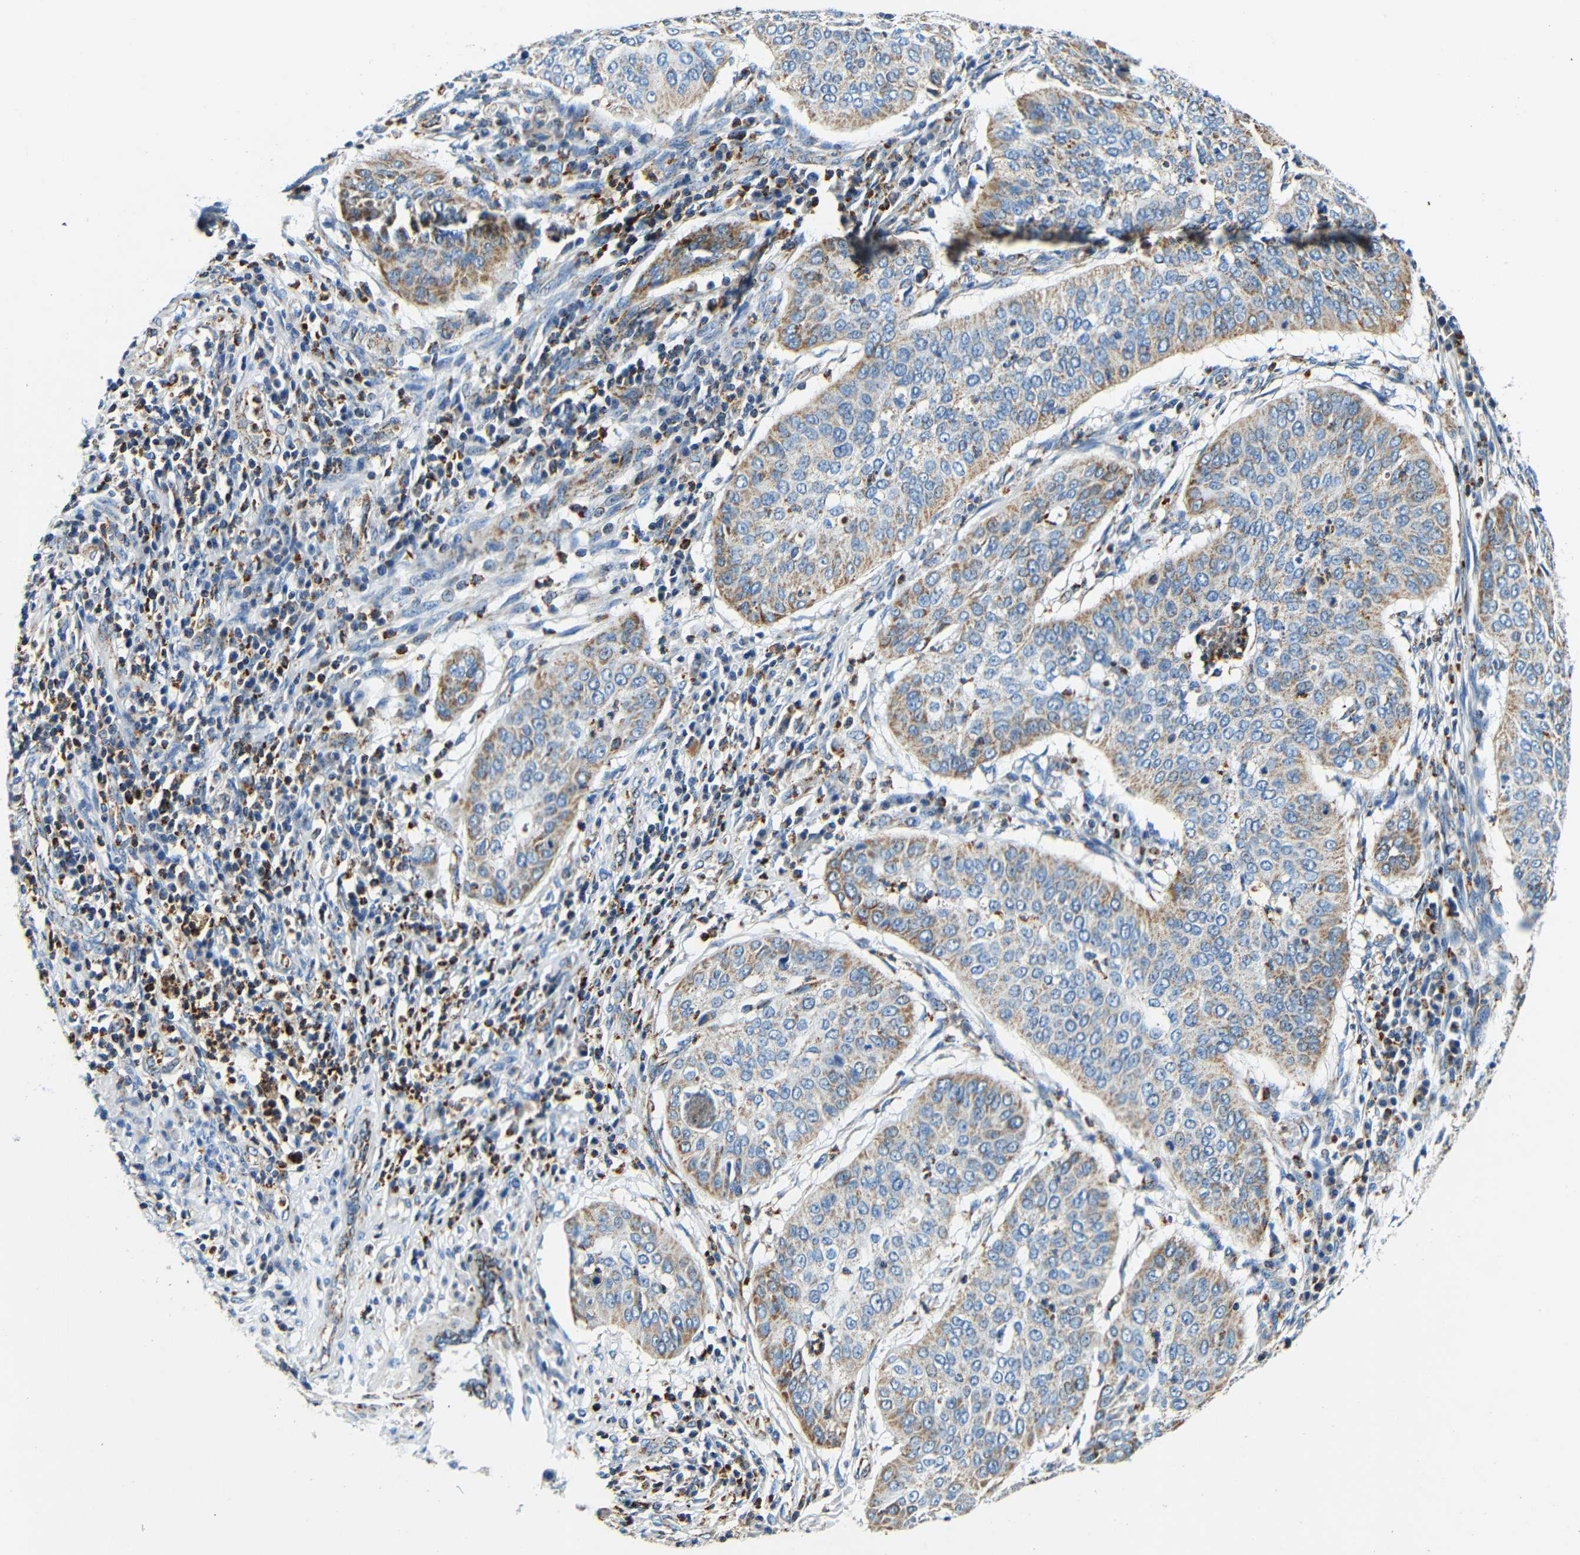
{"staining": {"intensity": "moderate", "quantity": "25%-75%", "location": "cytoplasmic/membranous"}, "tissue": "cervical cancer", "cell_type": "Tumor cells", "image_type": "cancer", "snomed": [{"axis": "morphology", "description": "Normal tissue, NOS"}, {"axis": "morphology", "description": "Squamous cell carcinoma, NOS"}, {"axis": "topography", "description": "Cervix"}], "caption": "A high-resolution micrograph shows immunohistochemistry staining of cervical squamous cell carcinoma, which shows moderate cytoplasmic/membranous expression in about 25%-75% of tumor cells. (IHC, brightfield microscopy, high magnification).", "gene": "GALNT18", "patient": {"sex": "female", "age": 39}}